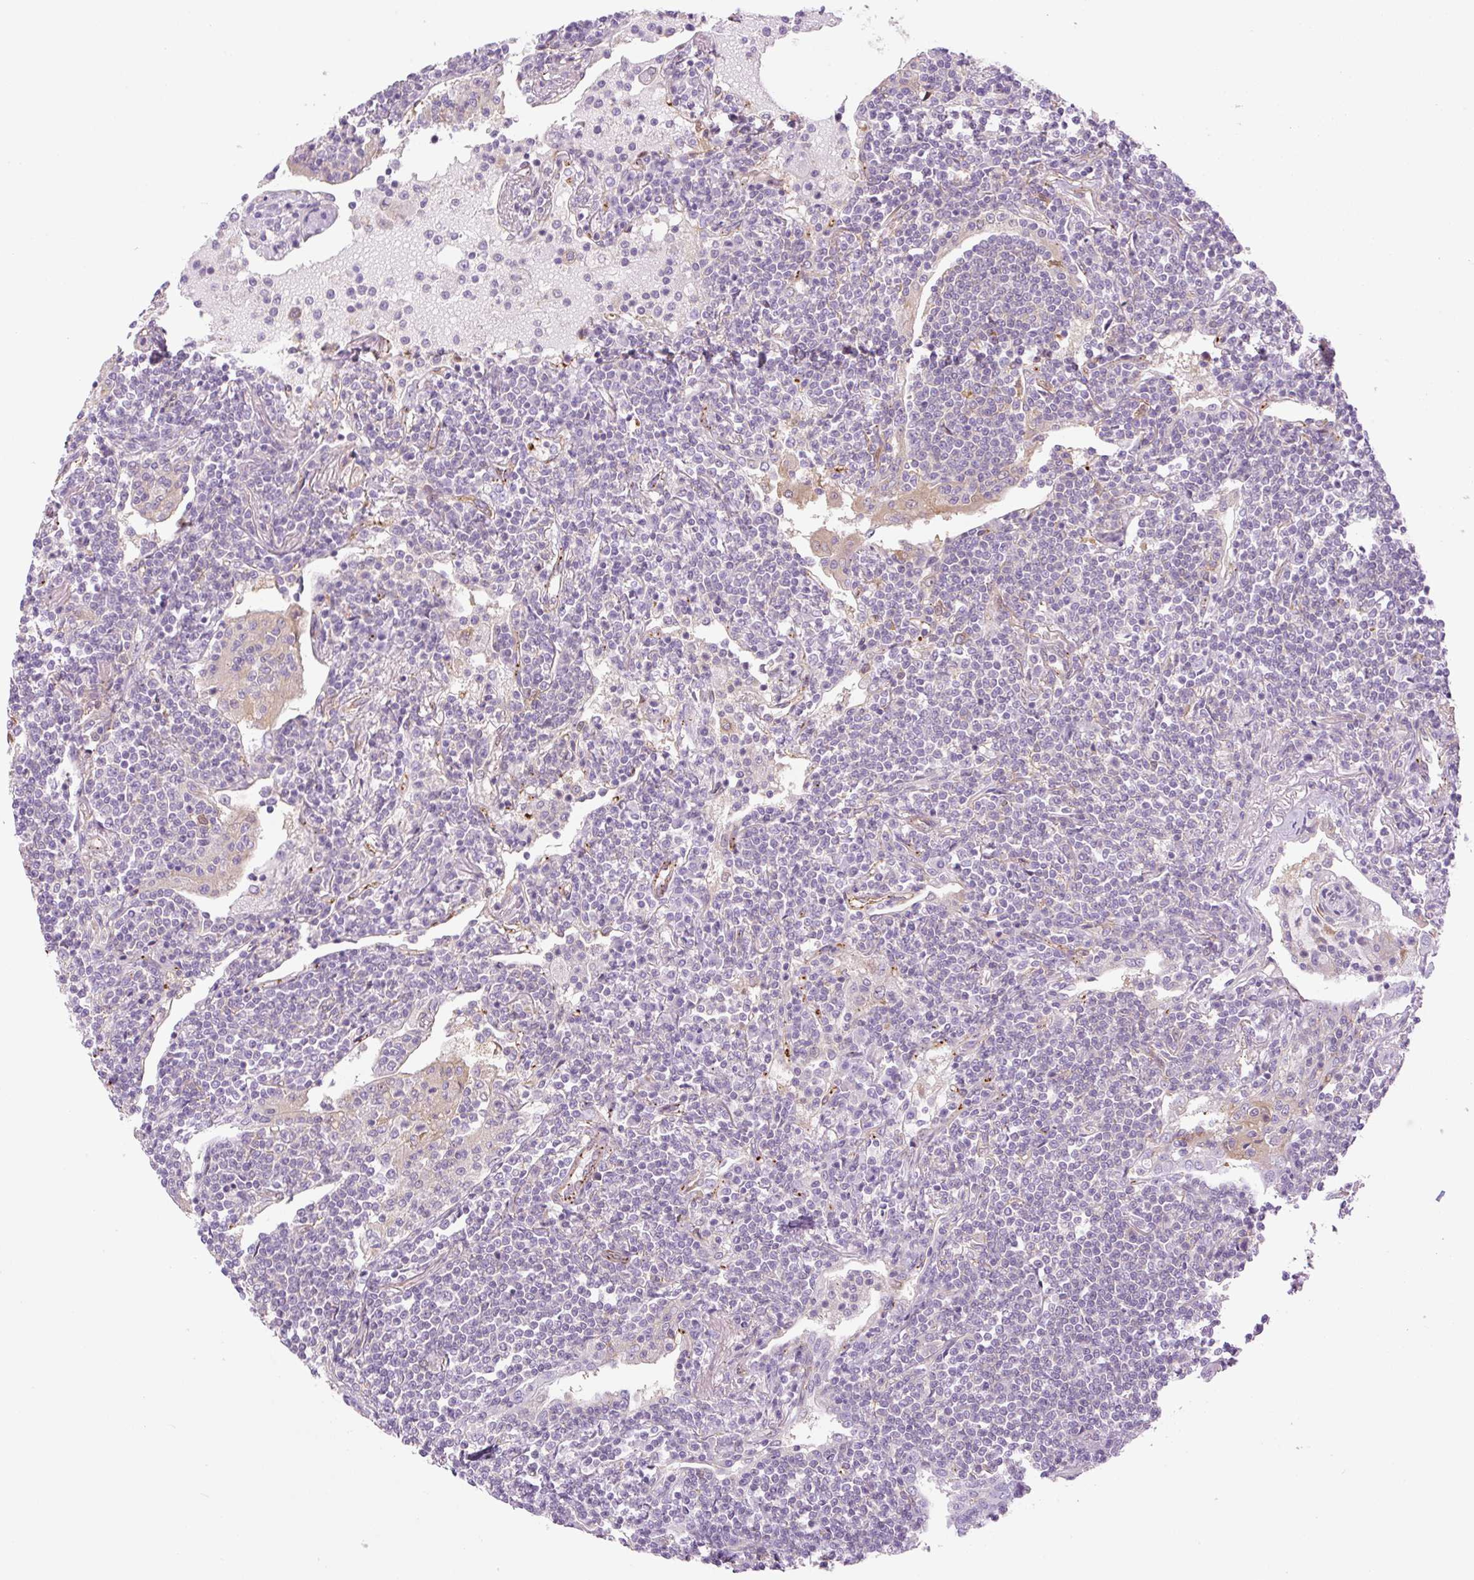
{"staining": {"intensity": "negative", "quantity": "none", "location": "none"}, "tissue": "lymphoma", "cell_type": "Tumor cells", "image_type": "cancer", "snomed": [{"axis": "morphology", "description": "Malignant lymphoma, non-Hodgkin's type, Low grade"}, {"axis": "topography", "description": "Lung"}], "caption": "A high-resolution photomicrograph shows immunohistochemistry staining of malignant lymphoma, non-Hodgkin's type (low-grade), which exhibits no significant positivity in tumor cells. (Immunohistochemistry, brightfield microscopy, high magnification).", "gene": "EHD3", "patient": {"sex": "female", "age": 71}}